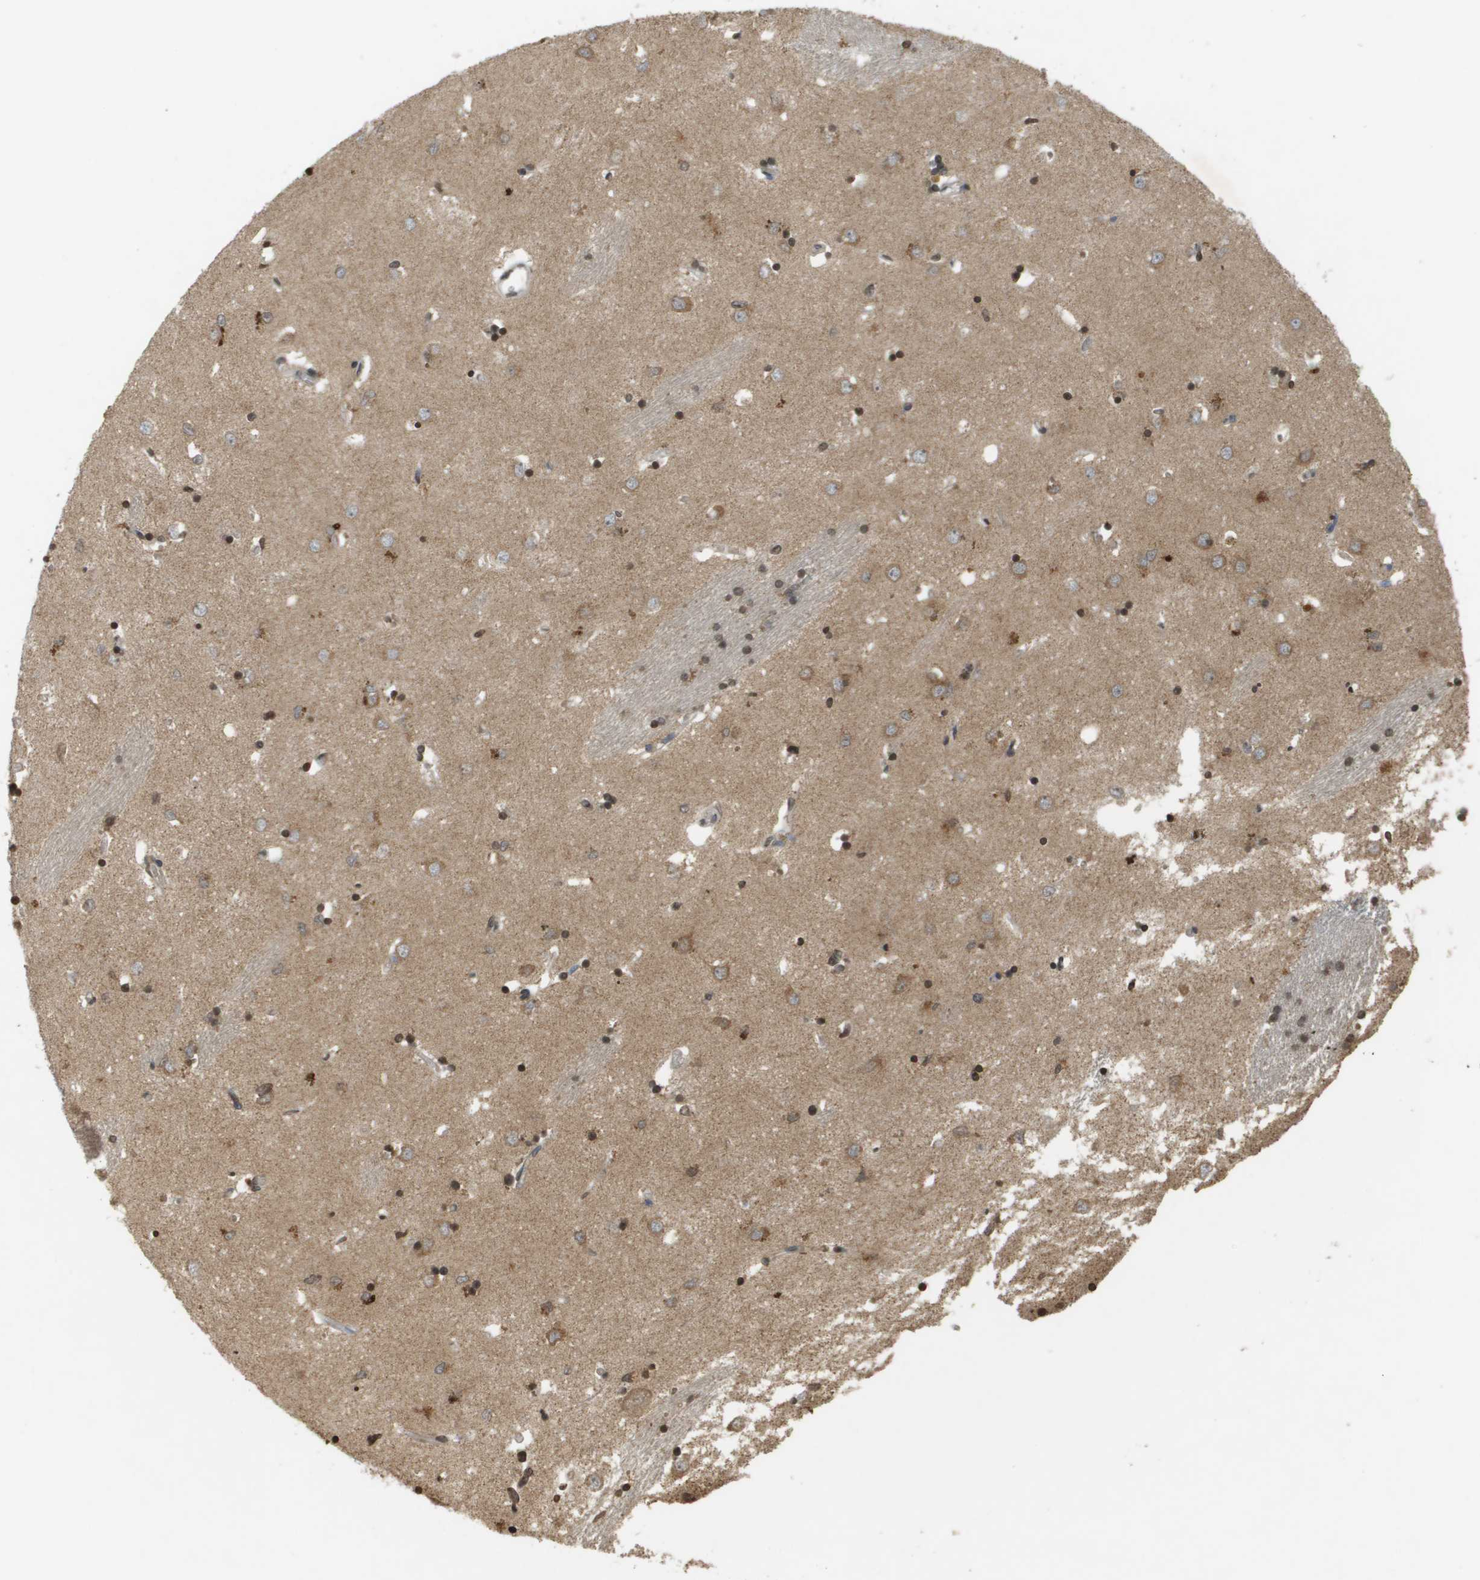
{"staining": {"intensity": "strong", "quantity": "25%-75%", "location": "nuclear"}, "tissue": "caudate", "cell_type": "Glial cells", "image_type": "normal", "snomed": [{"axis": "morphology", "description": "Normal tissue, NOS"}, {"axis": "topography", "description": "Lateral ventricle wall"}], "caption": "Protein analysis of unremarkable caudate shows strong nuclear staining in approximately 25%-75% of glial cells.", "gene": "RAB21", "patient": {"sex": "female", "age": 19}}